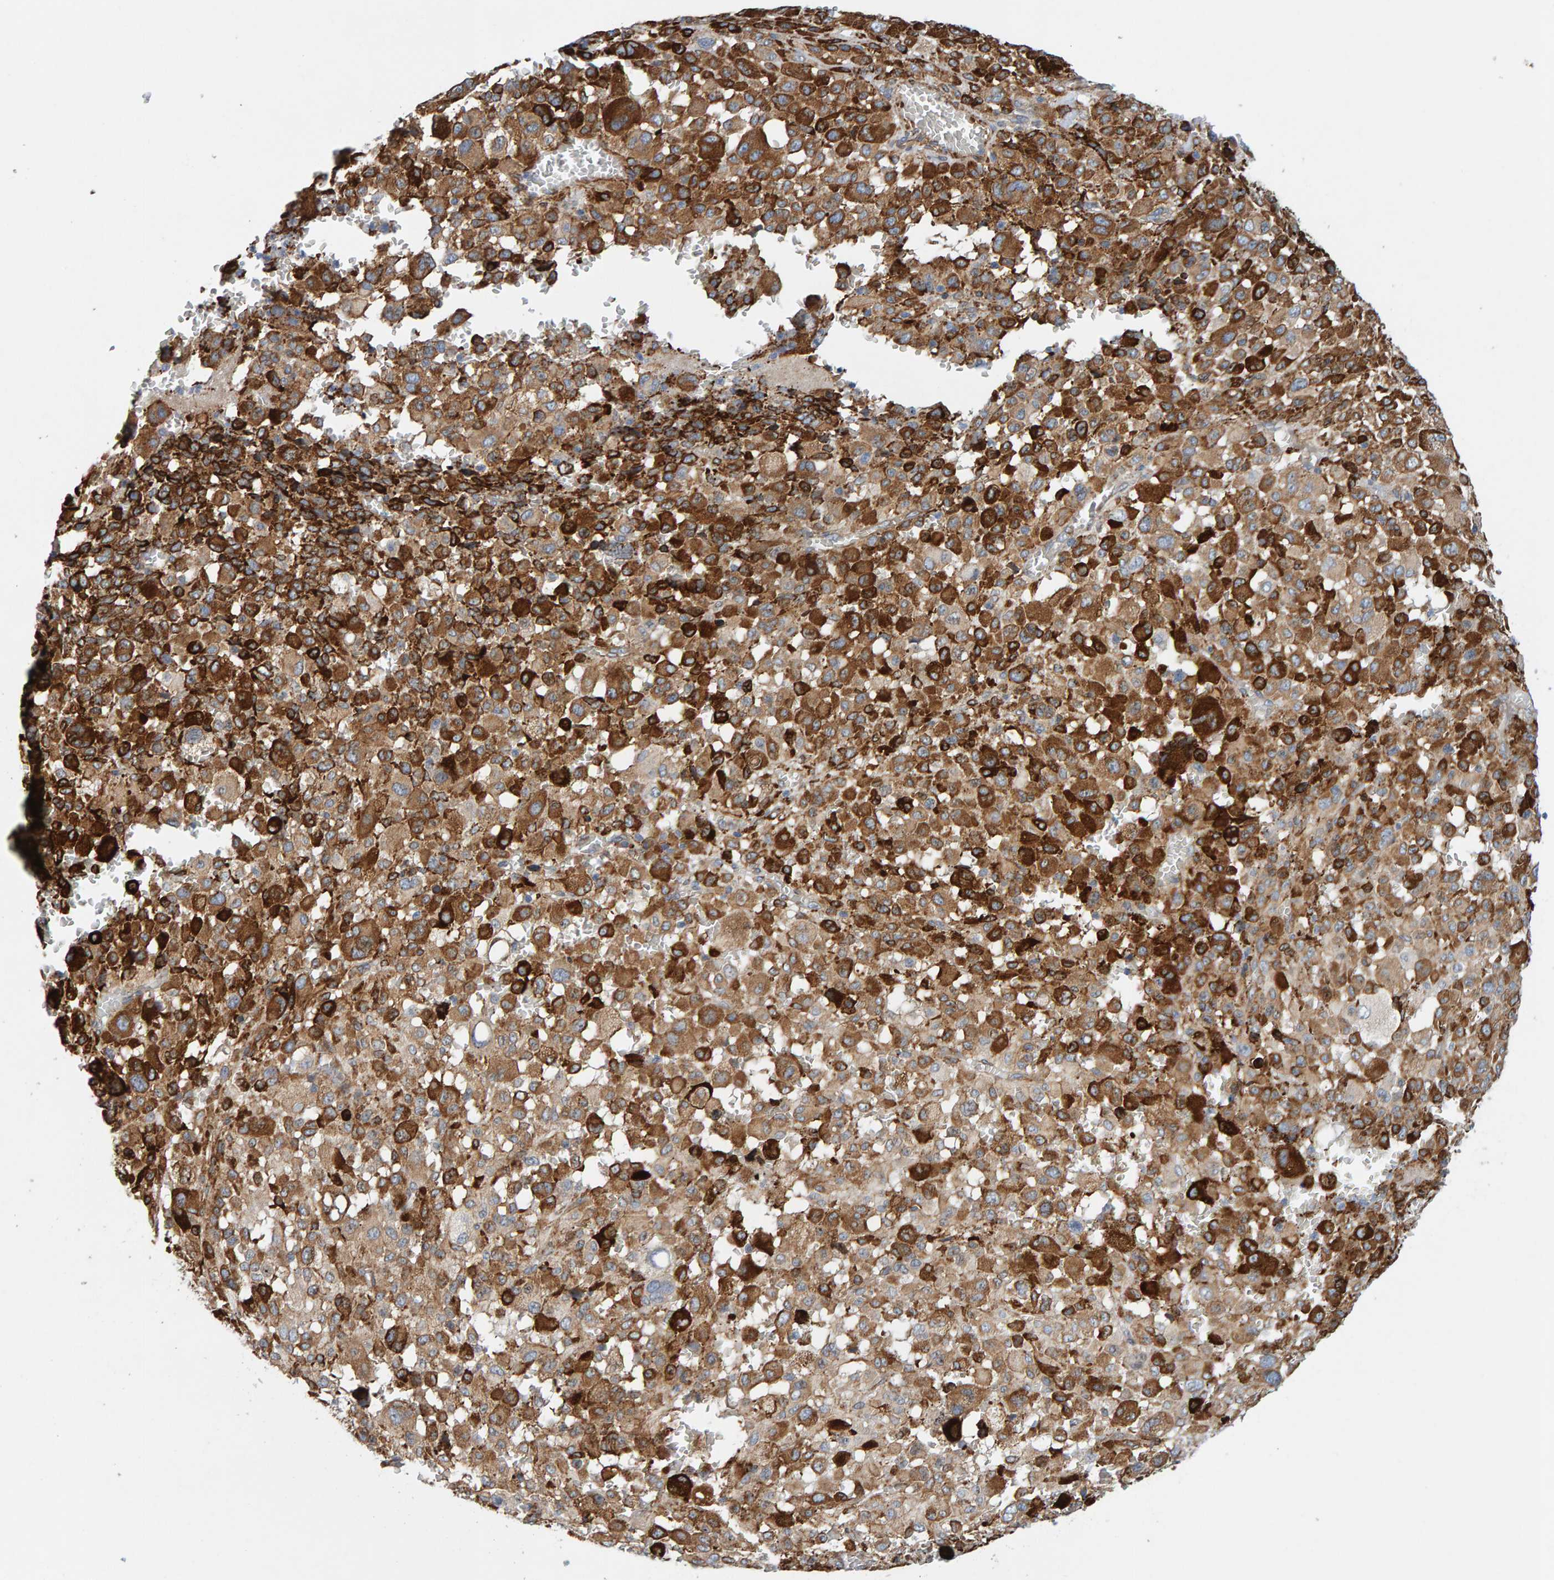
{"staining": {"intensity": "moderate", "quantity": ">75%", "location": "cytoplasmic/membranous"}, "tissue": "melanoma", "cell_type": "Tumor cells", "image_type": "cancer", "snomed": [{"axis": "morphology", "description": "Malignant melanoma, Metastatic site"}, {"axis": "topography", "description": "Skin"}], "caption": "Protein staining exhibits moderate cytoplasmic/membranous expression in about >75% of tumor cells in malignant melanoma (metastatic site). The staining is performed using DAB (3,3'-diaminobenzidine) brown chromogen to label protein expression. The nuclei are counter-stained blue using hematoxylin.", "gene": "MMP16", "patient": {"sex": "female", "age": 74}}